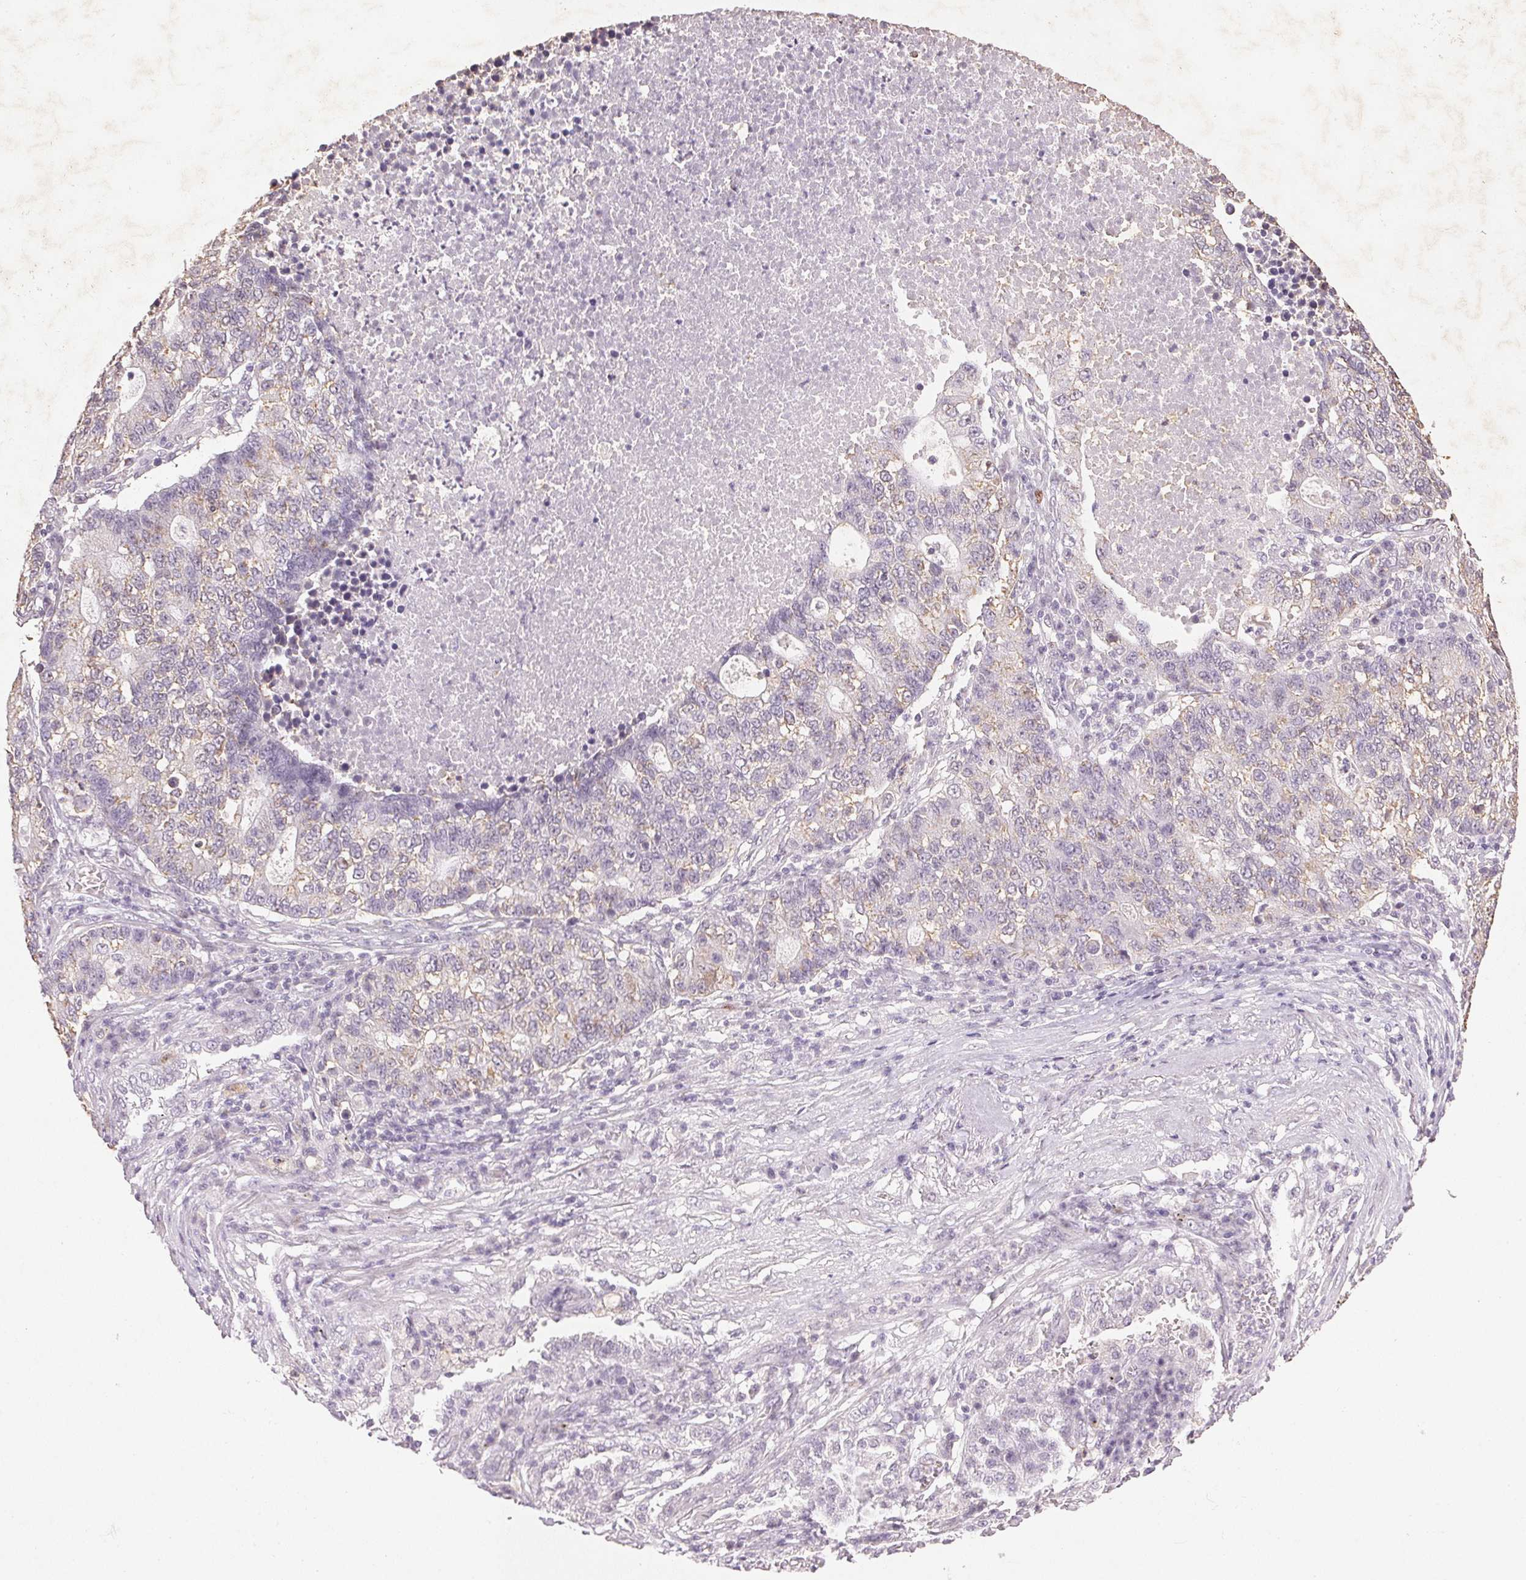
{"staining": {"intensity": "negative", "quantity": "none", "location": "none"}, "tissue": "lung cancer", "cell_type": "Tumor cells", "image_type": "cancer", "snomed": [{"axis": "morphology", "description": "Adenocarcinoma, NOS"}, {"axis": "topography", "description": "Lung"}], "caption": "High power microscopy micrograph of an IHC micrograph of adenocarcinoma (lung), revealing no significant positivity in tumor cells.", "gene": "SMTN", "patient": {"sex": "male", "age": 57}}